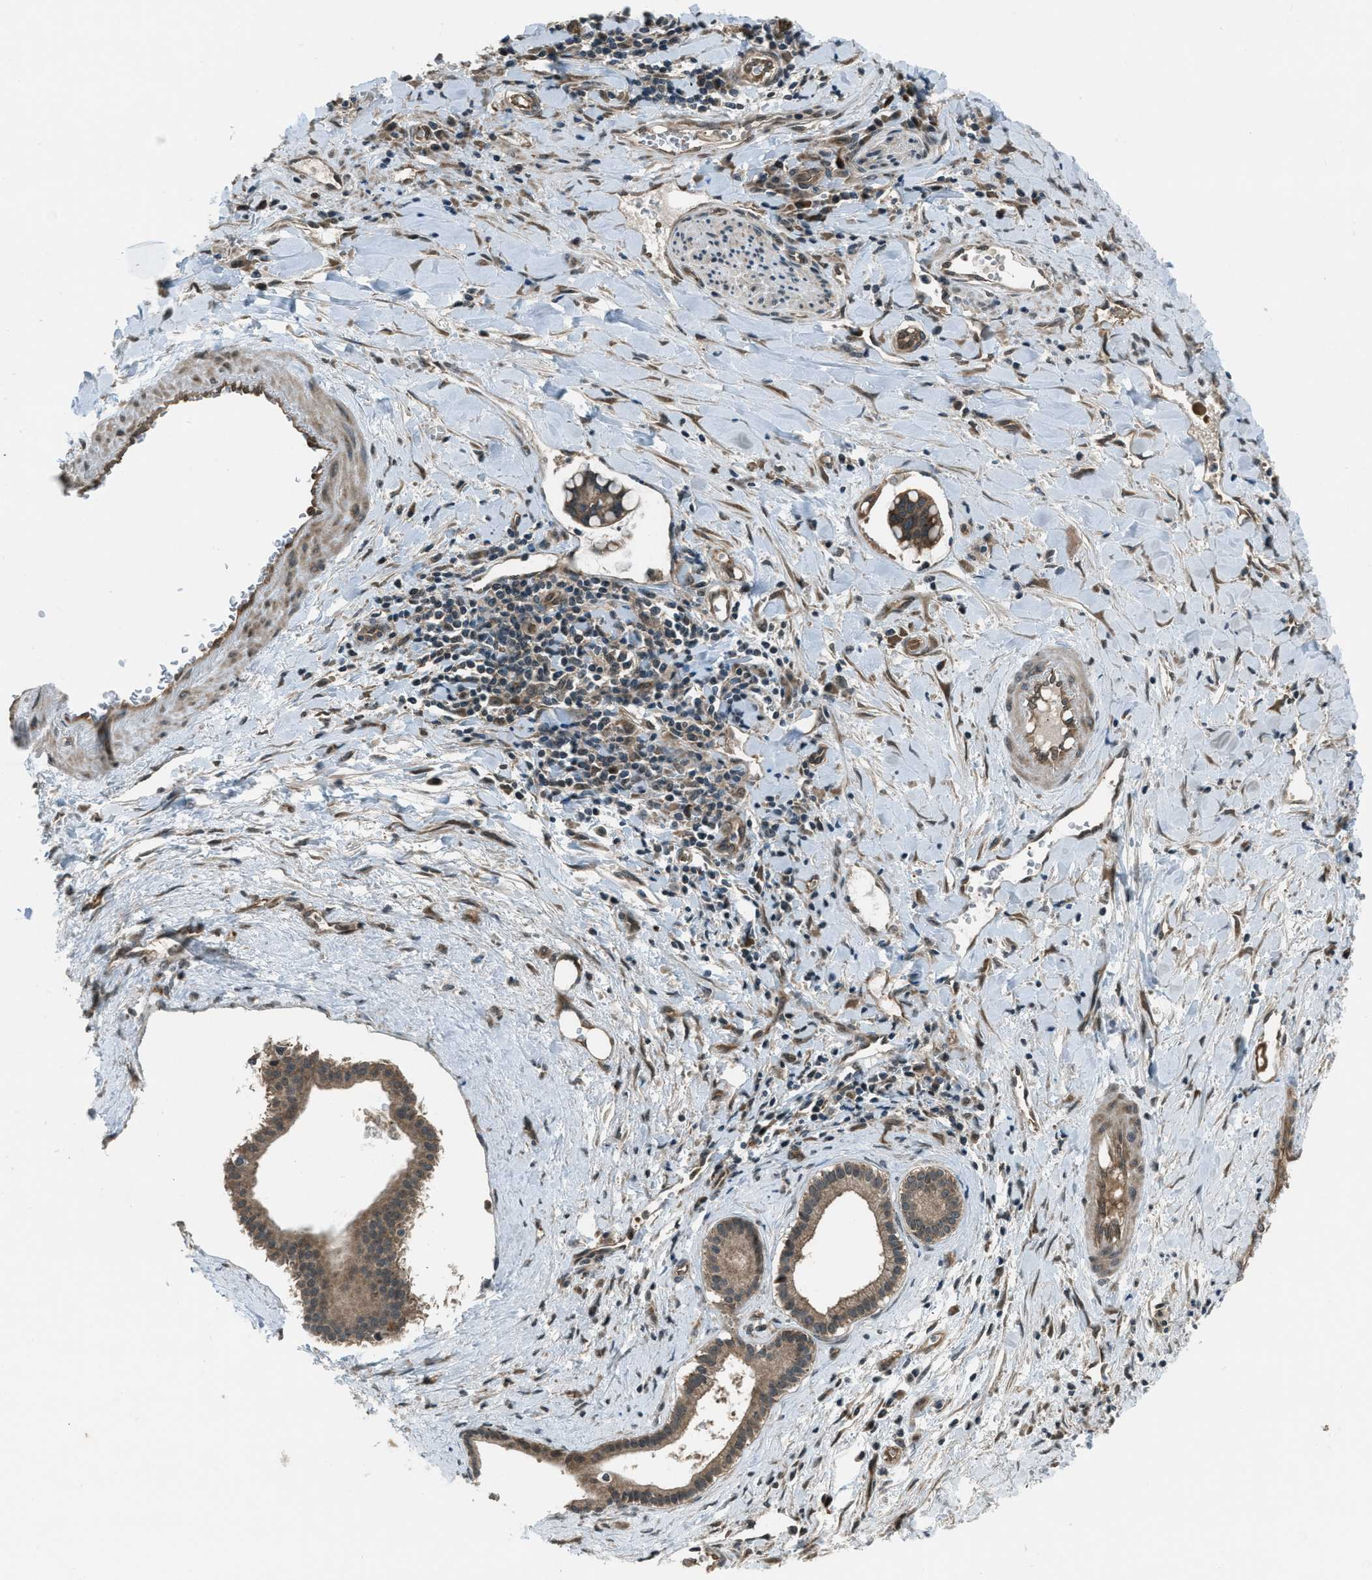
{"staining": {"intensity": "strong", "quantity": ">75%", "location": "cytoplasmic/membranous"}, "tissue": "liver cancer", "cell_type": "Tumor cells", "image_type": "cancer", "snomed": [{"axis": "morphology", "description": "Cholangiocarcinoma"}, {"axis": "topography", "description": "Liver"}], "caption": "A brown stain highlights strong cytoplasmic/membranous positivity of a protein in liver cancer tumor cells. (DAB IHC, brown staining for protein, blue staining for nuclei).", "gene": "ASAP2", "patient": {"sex": "female", "age": 65}}